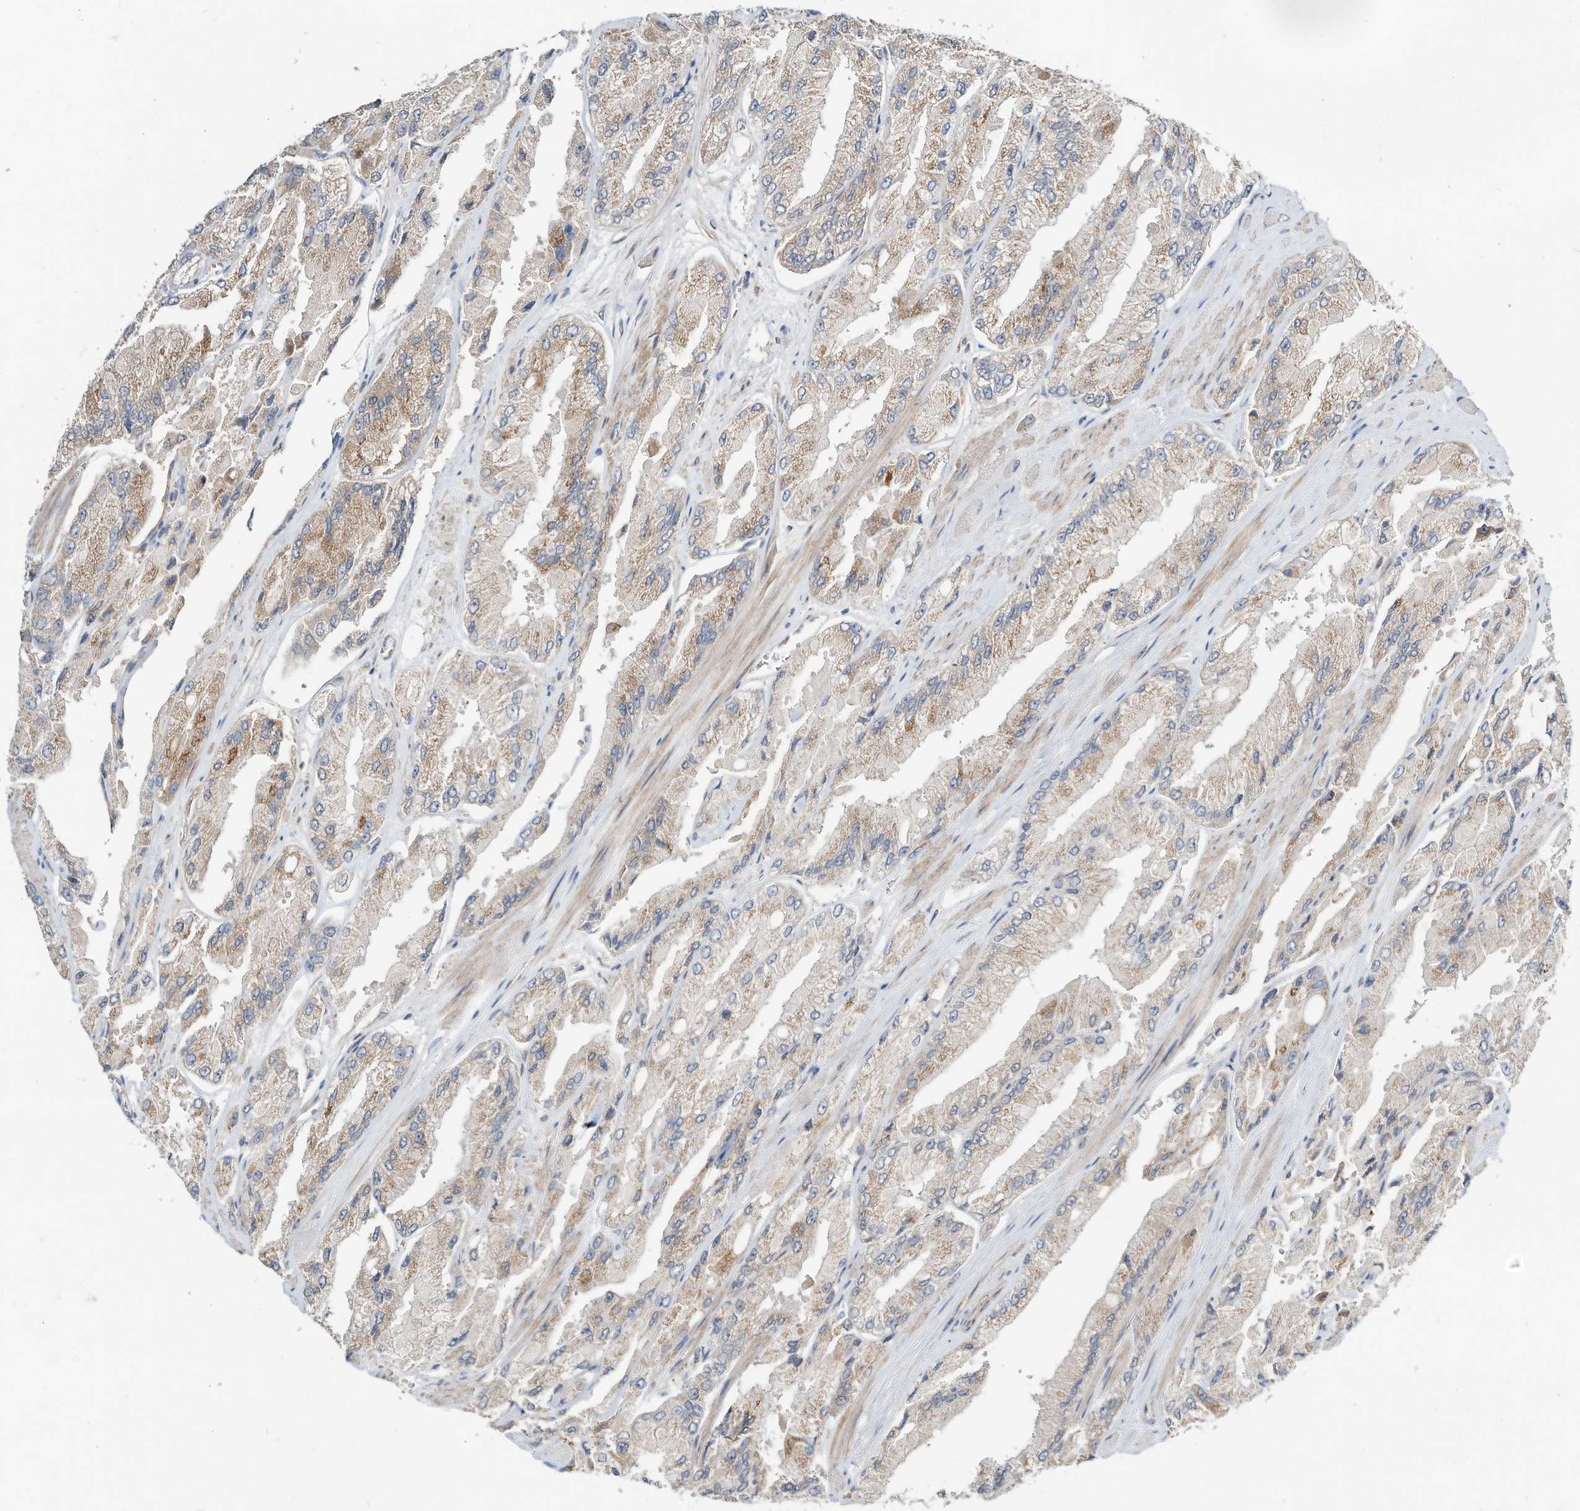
{"staining": {"intensity": "weak", "quantity": ">75%", "location": "cytoplasmic/membranous"}, "tissue": "prostate cancer", "cell_type": "Tumor cells", "image_type": "cancer", "snomed": [{"axis": "morphology", "description": "Adenocarcinoma, High grade"}, {"axis": "topography", "description": "Prostate"}], "caption": "Protein staining demonstrates weak cytoplasmic/membranous expression in about >75% of tumor cells in prostate cancer (adenocarcinoma (high-grade)).", "gene": "CUX1", "patient": {"sex": "male", "age": 58}}